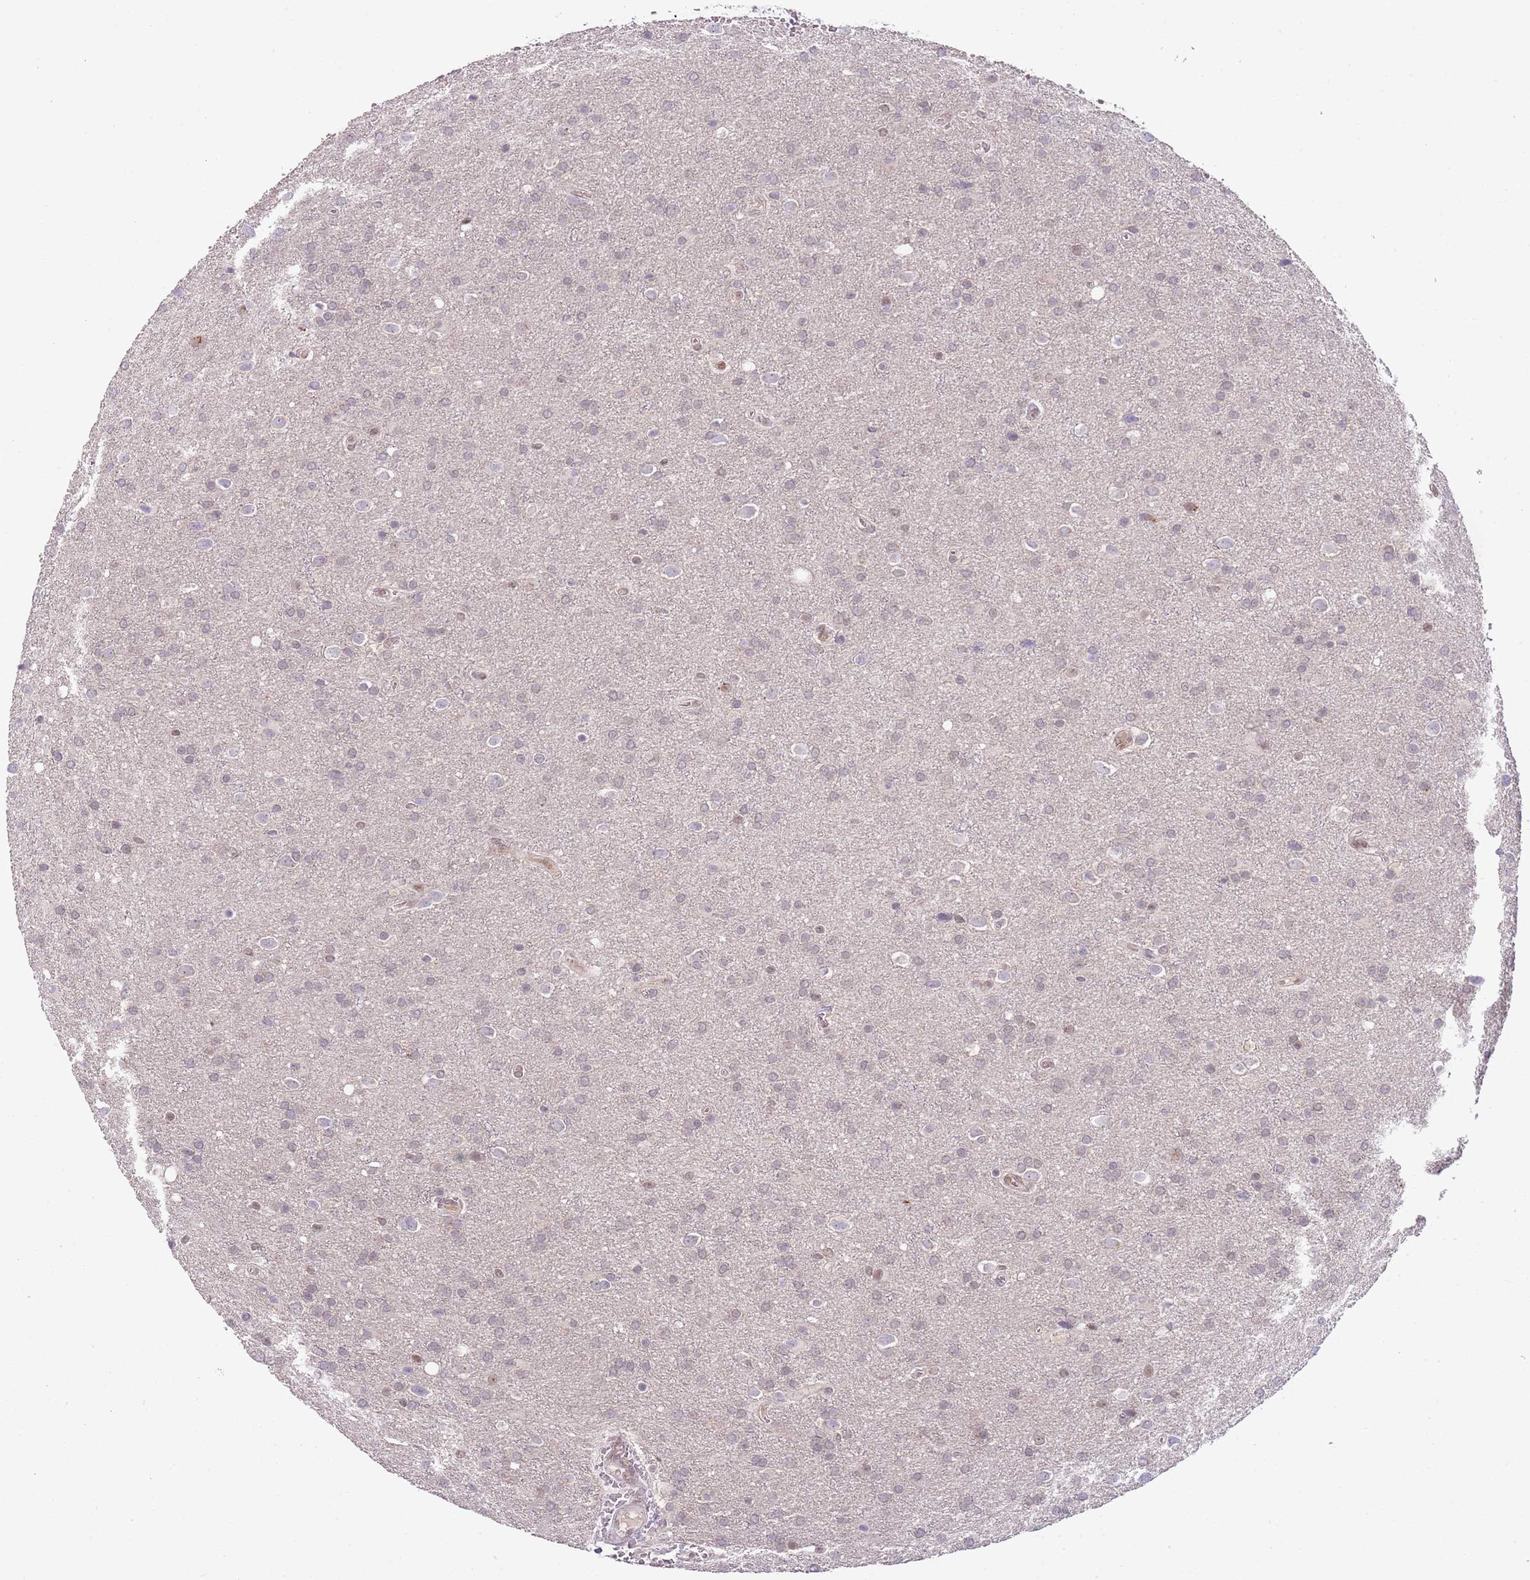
{"staining": {"intensity": "weak", "quantity": "<25%", "location": "nuclear"}, "tissue": "glioma", "cell_type": "Tumor cells", "image_type": "cancer", "snomed": [{"axis": "morphology", "description": "Glioma, malignant, Low grade"}, {"axis": "topography", "description": "Brain"}], "caption": "A photomicrograph of glioma stained for a protein shows no brown staining in tumor cells.", "gene": "TM2D1", "patient": {"sex": "female", "age": 32}}